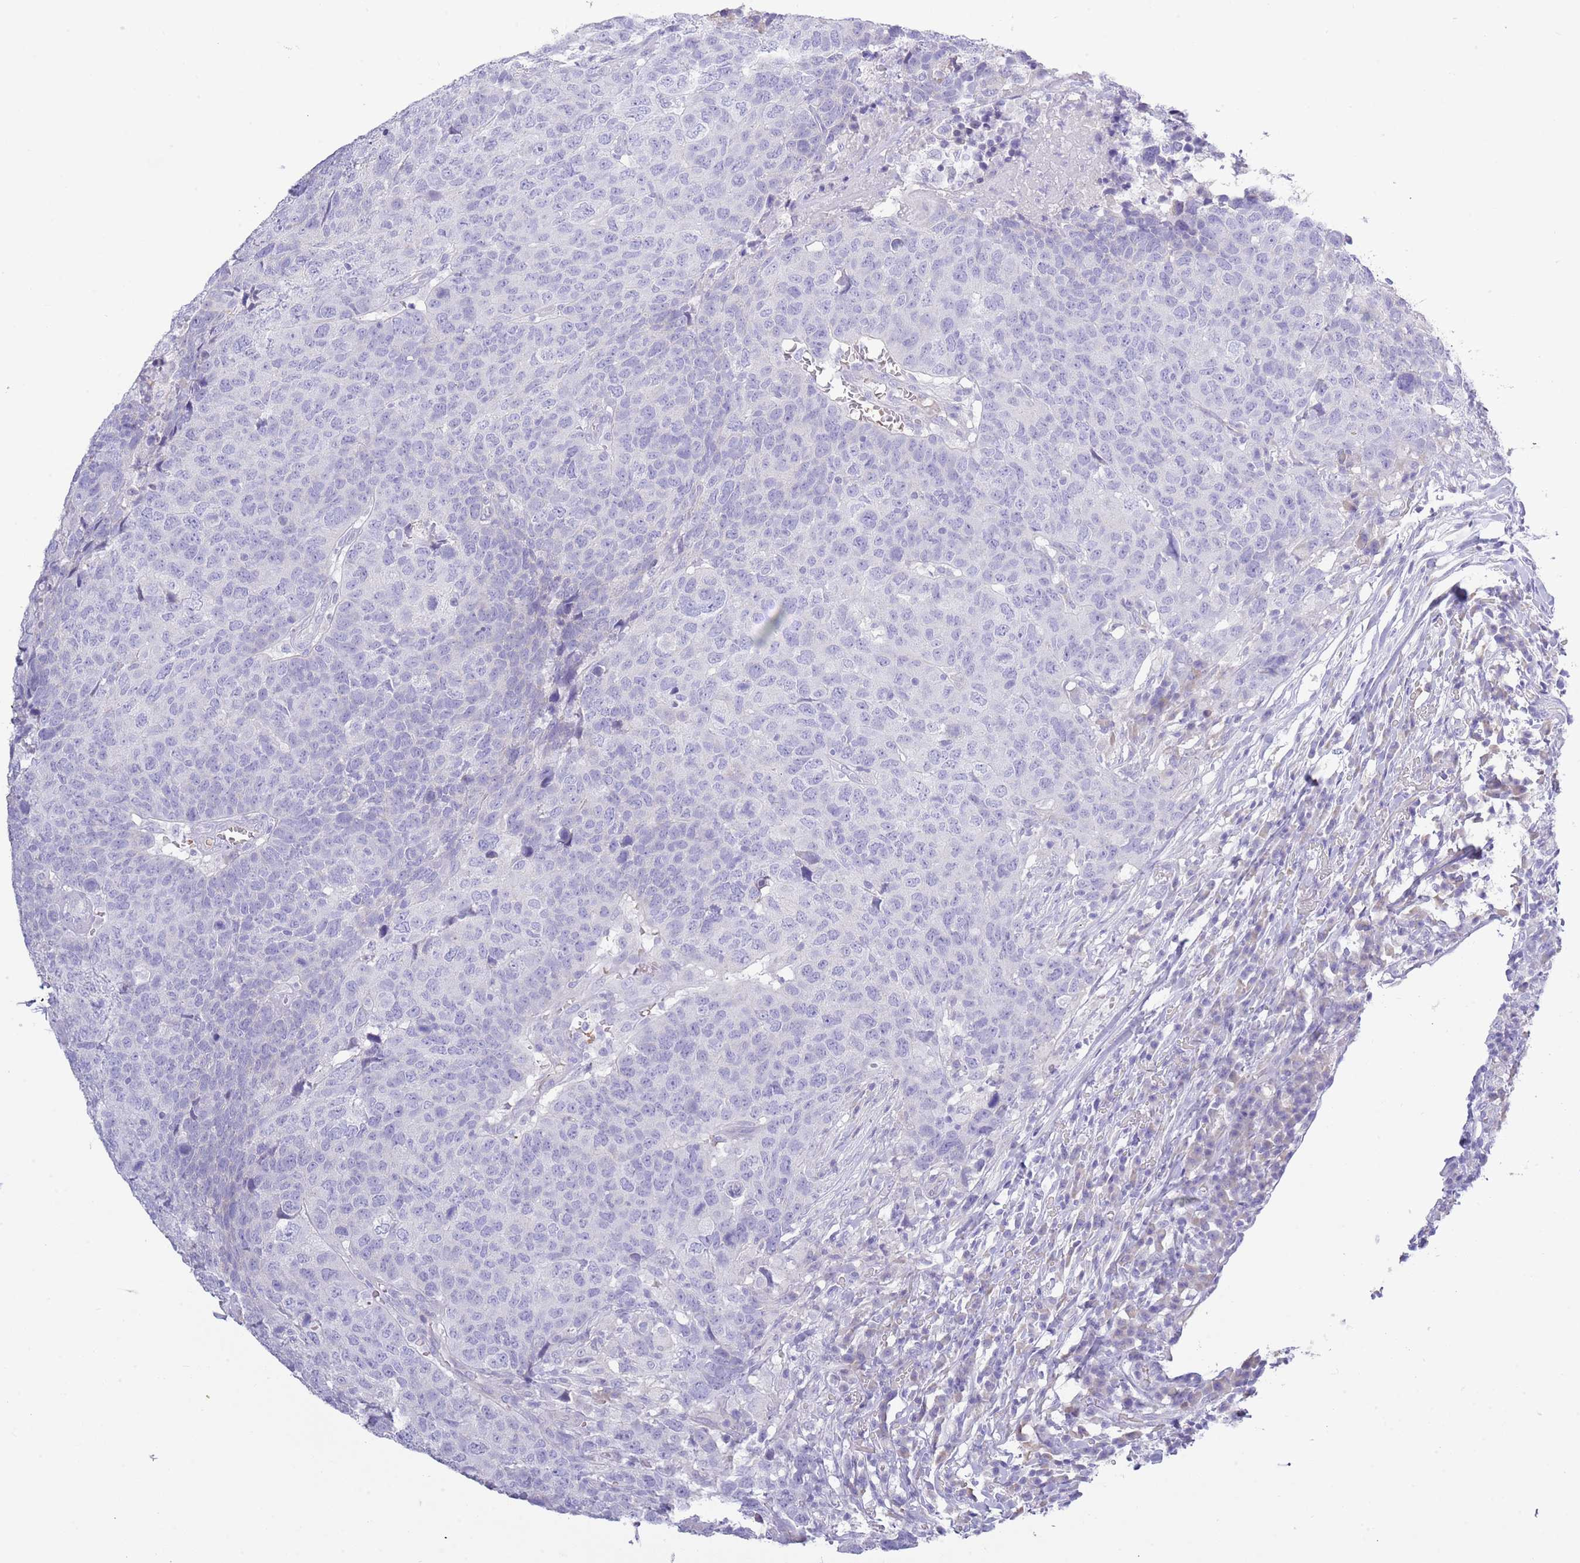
{"staining": {"intensity": "negative", "quantity": "none", "location": "none"}, "tissue": "head and neck cancer", "cell_type": "Tumor cells", "image_type": "cancer", "snomed": [{"axis": "morphology", "description": "Normal tissue, NOS"}, {"axis": "morphology", "description": "Squamous cell carcinoma, NOS"}, {"axis": "topography", "description": "Skeletal muscle"}, {"axis": "topography", "description": "Vascular tissue"}, {"axis": "topography", "description": "Peripheral nerve tissue"}, {"axis": "topography", "description": "Head-Neck"}], "caption": "A micrograph of human squamous cell carcinoma (head and neck) is negative for staining in tumor cells.", "gene": "ACR", "patient": {"sex": "male", "age": 66}}